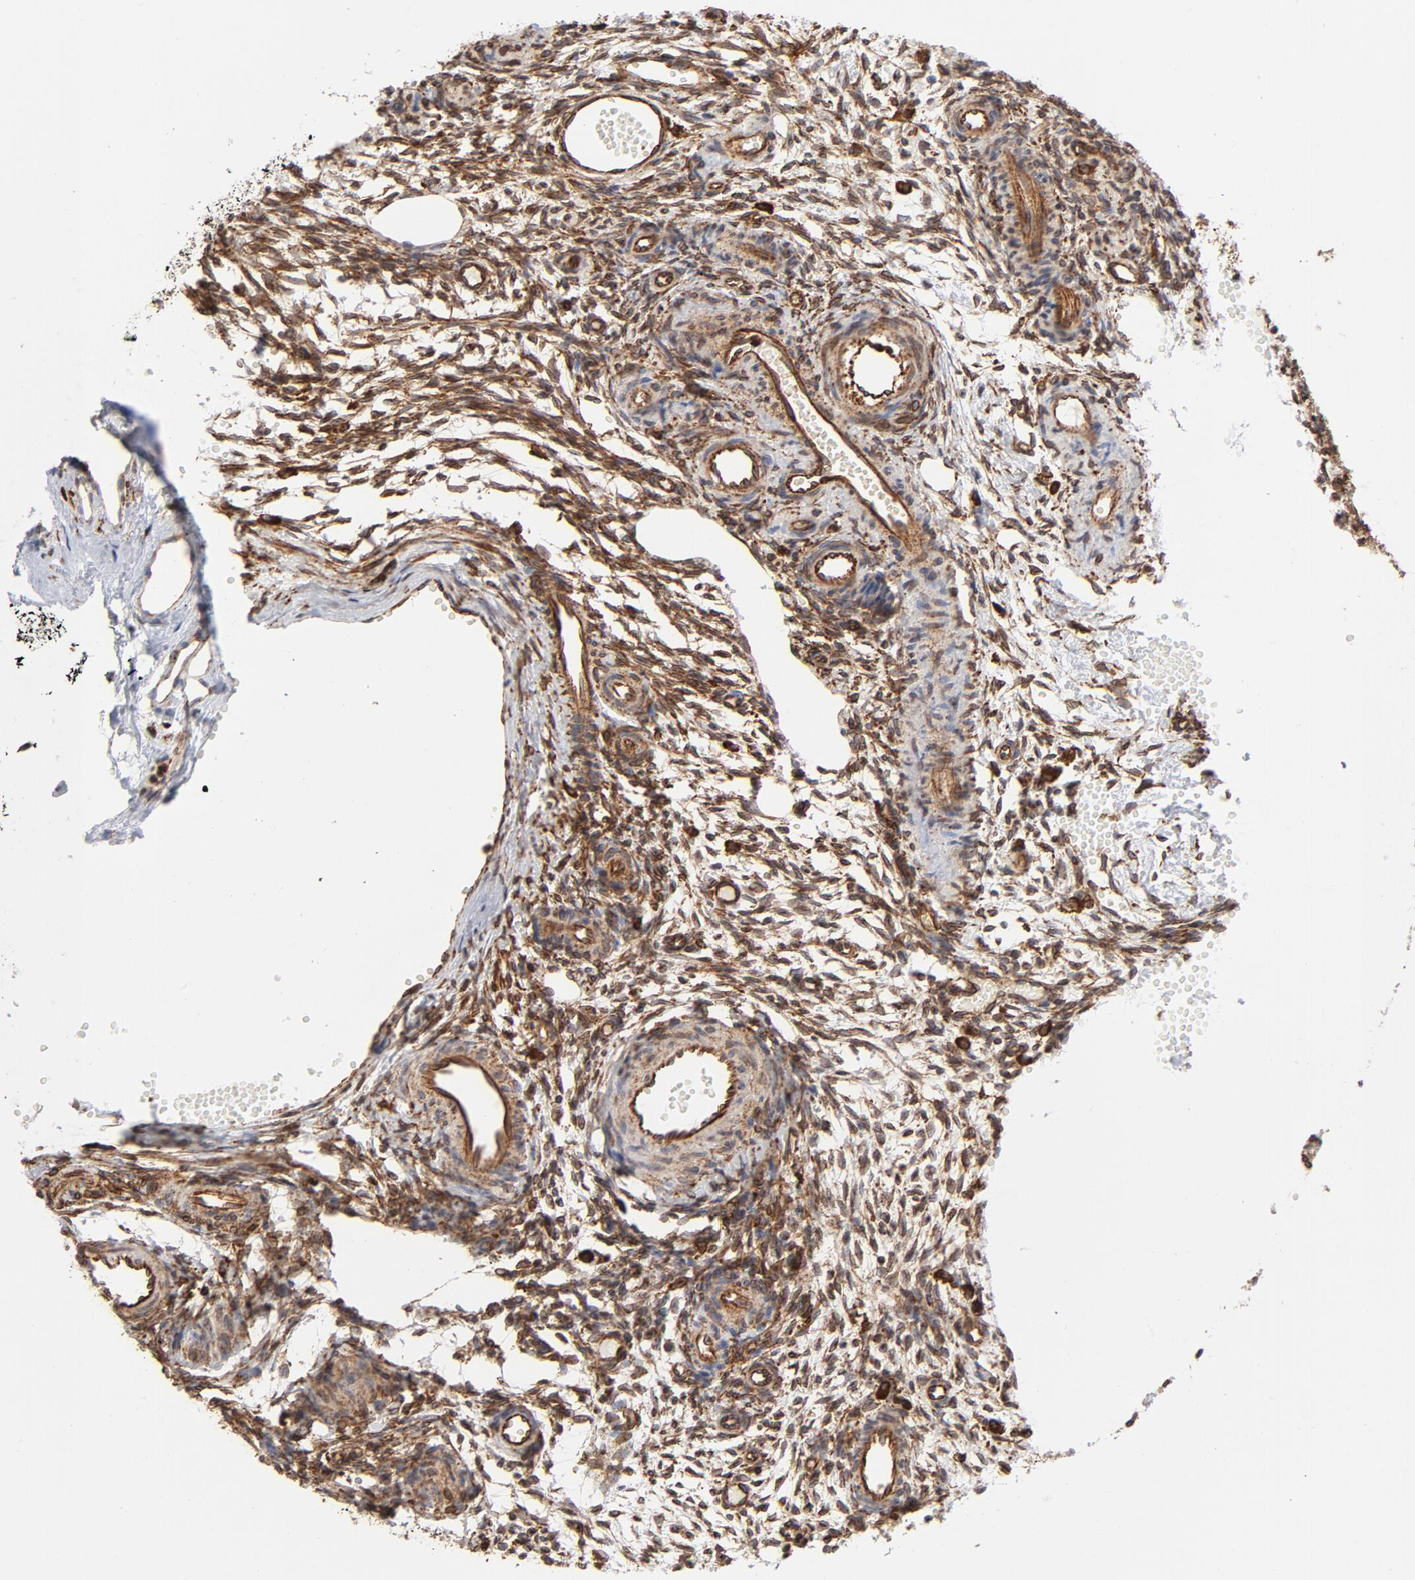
{"staining": {"intensity": "strong", "quantity": ">75%", "location": "cytoplasmic/membranous"}, "tissue": "ovary", "cell_type": "Ovarian stroma cells", "image_type": "normal", "snomed": [{"axis": "morphology", "description": "Normal tissue, NOS"}, {"axis": "topography", "description": "Ovary"}], "caption": "High-power microscopy captured an immunohistochemistry (IHC) image of unremarkable ovary, revealing strong cytoplasmic/membranous staining in about >75% of ovarian stroma cells. (DAB (3,3'-diaminobenzidine) IHC, brown staining for protein, blue staining for nuclei).", "gene": "CANX", "patient": {"sex": "female", "age": 35}}